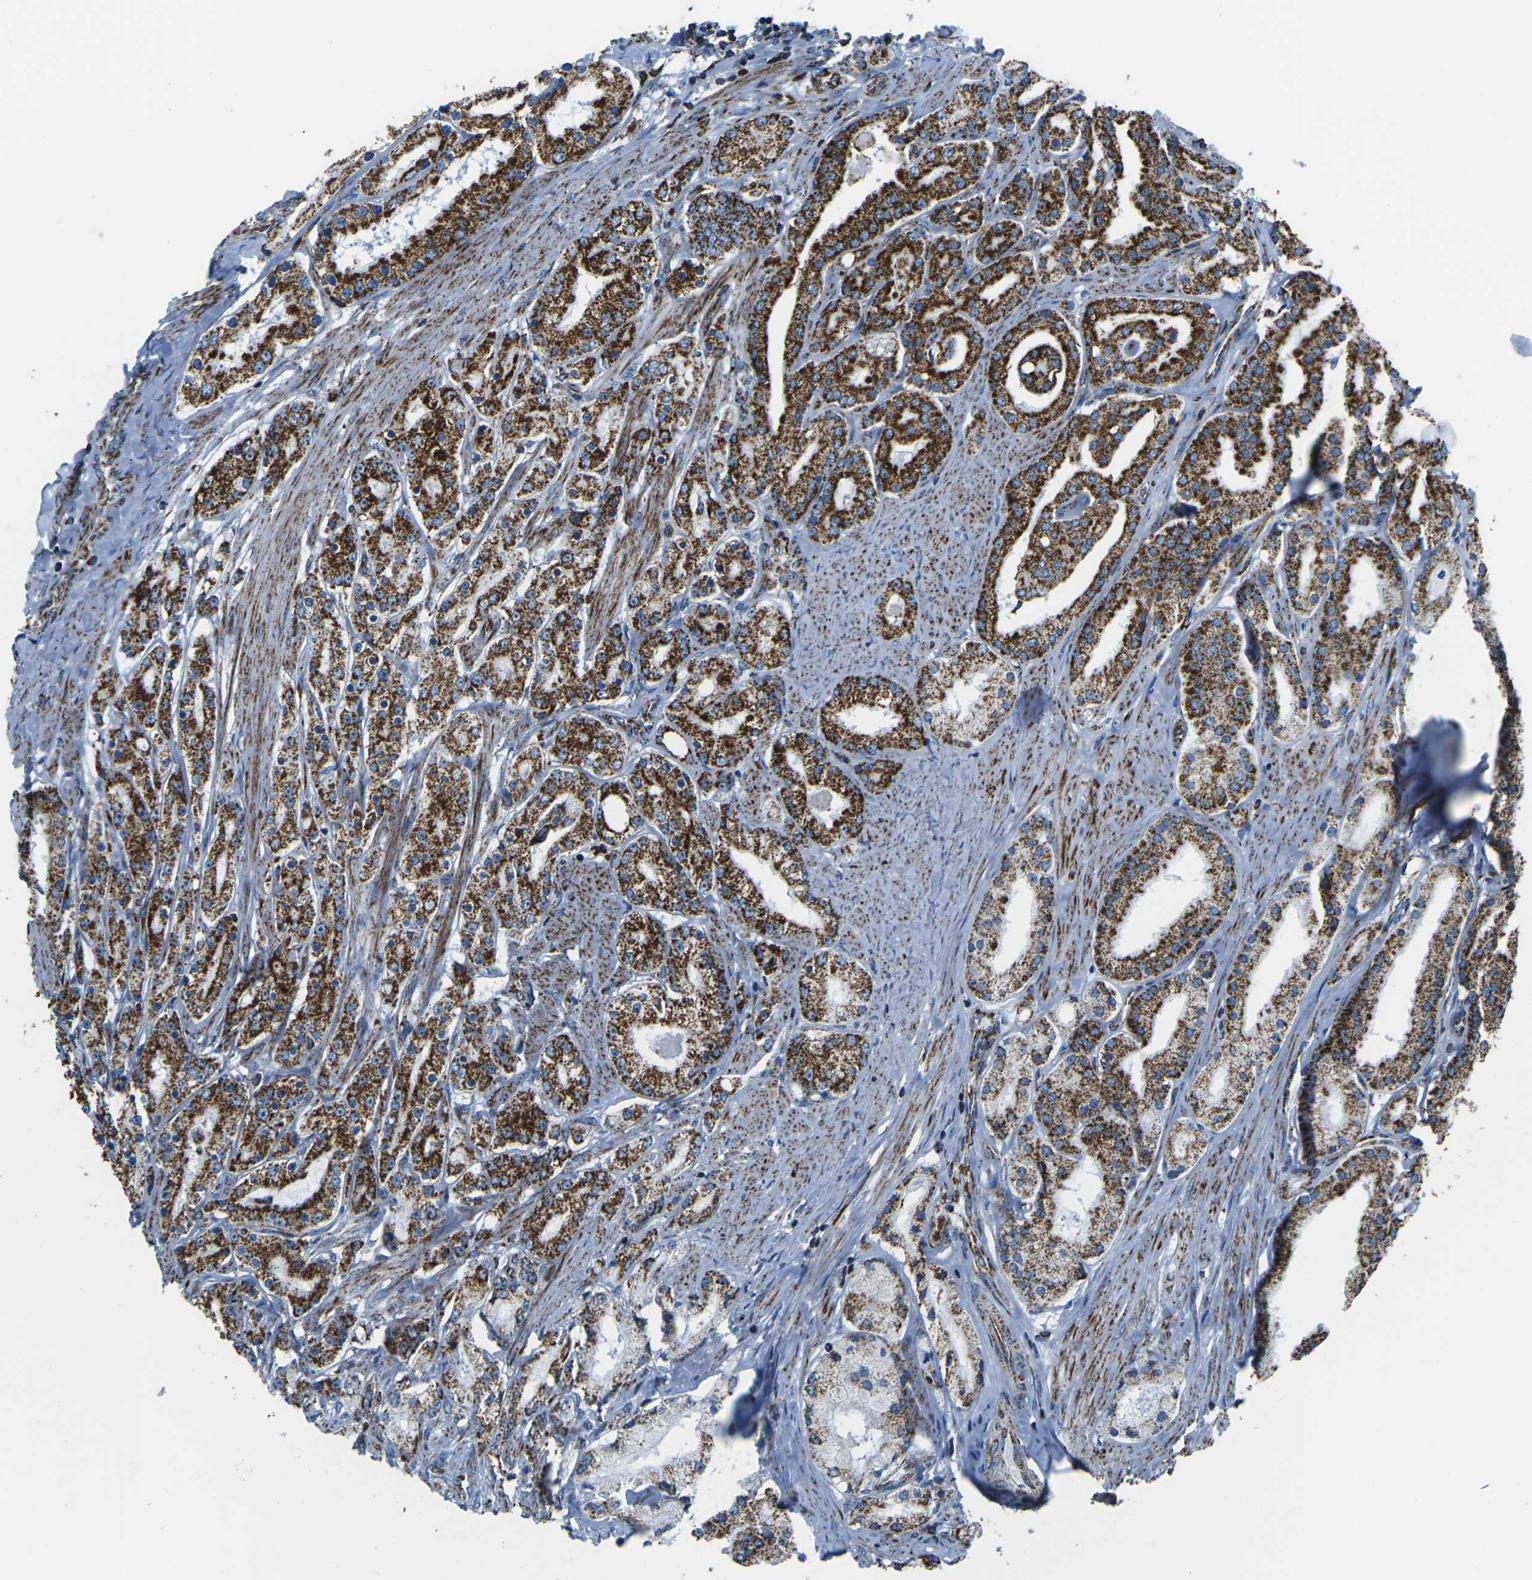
{"staining": {"intensity": "strong", "quantity": ">75%", "location": "cytoplasmic/membranous"}, "tissue": "prostate cancer", "cell_type": "Tumor cells", "image_type": "cancer", "snomed": [{"axis": "morphology", "description": "Adenocarcinoma, Low grade"}, {"axis": "topography", "description": "Prostate"}], "caption": "A brown stain highlights strong cytoplasmic/membranous staining of a protein in human prostate cancer tumor cells.", "gene": "MT-CO2", "patient": {"sex": "male", "age": 63}}